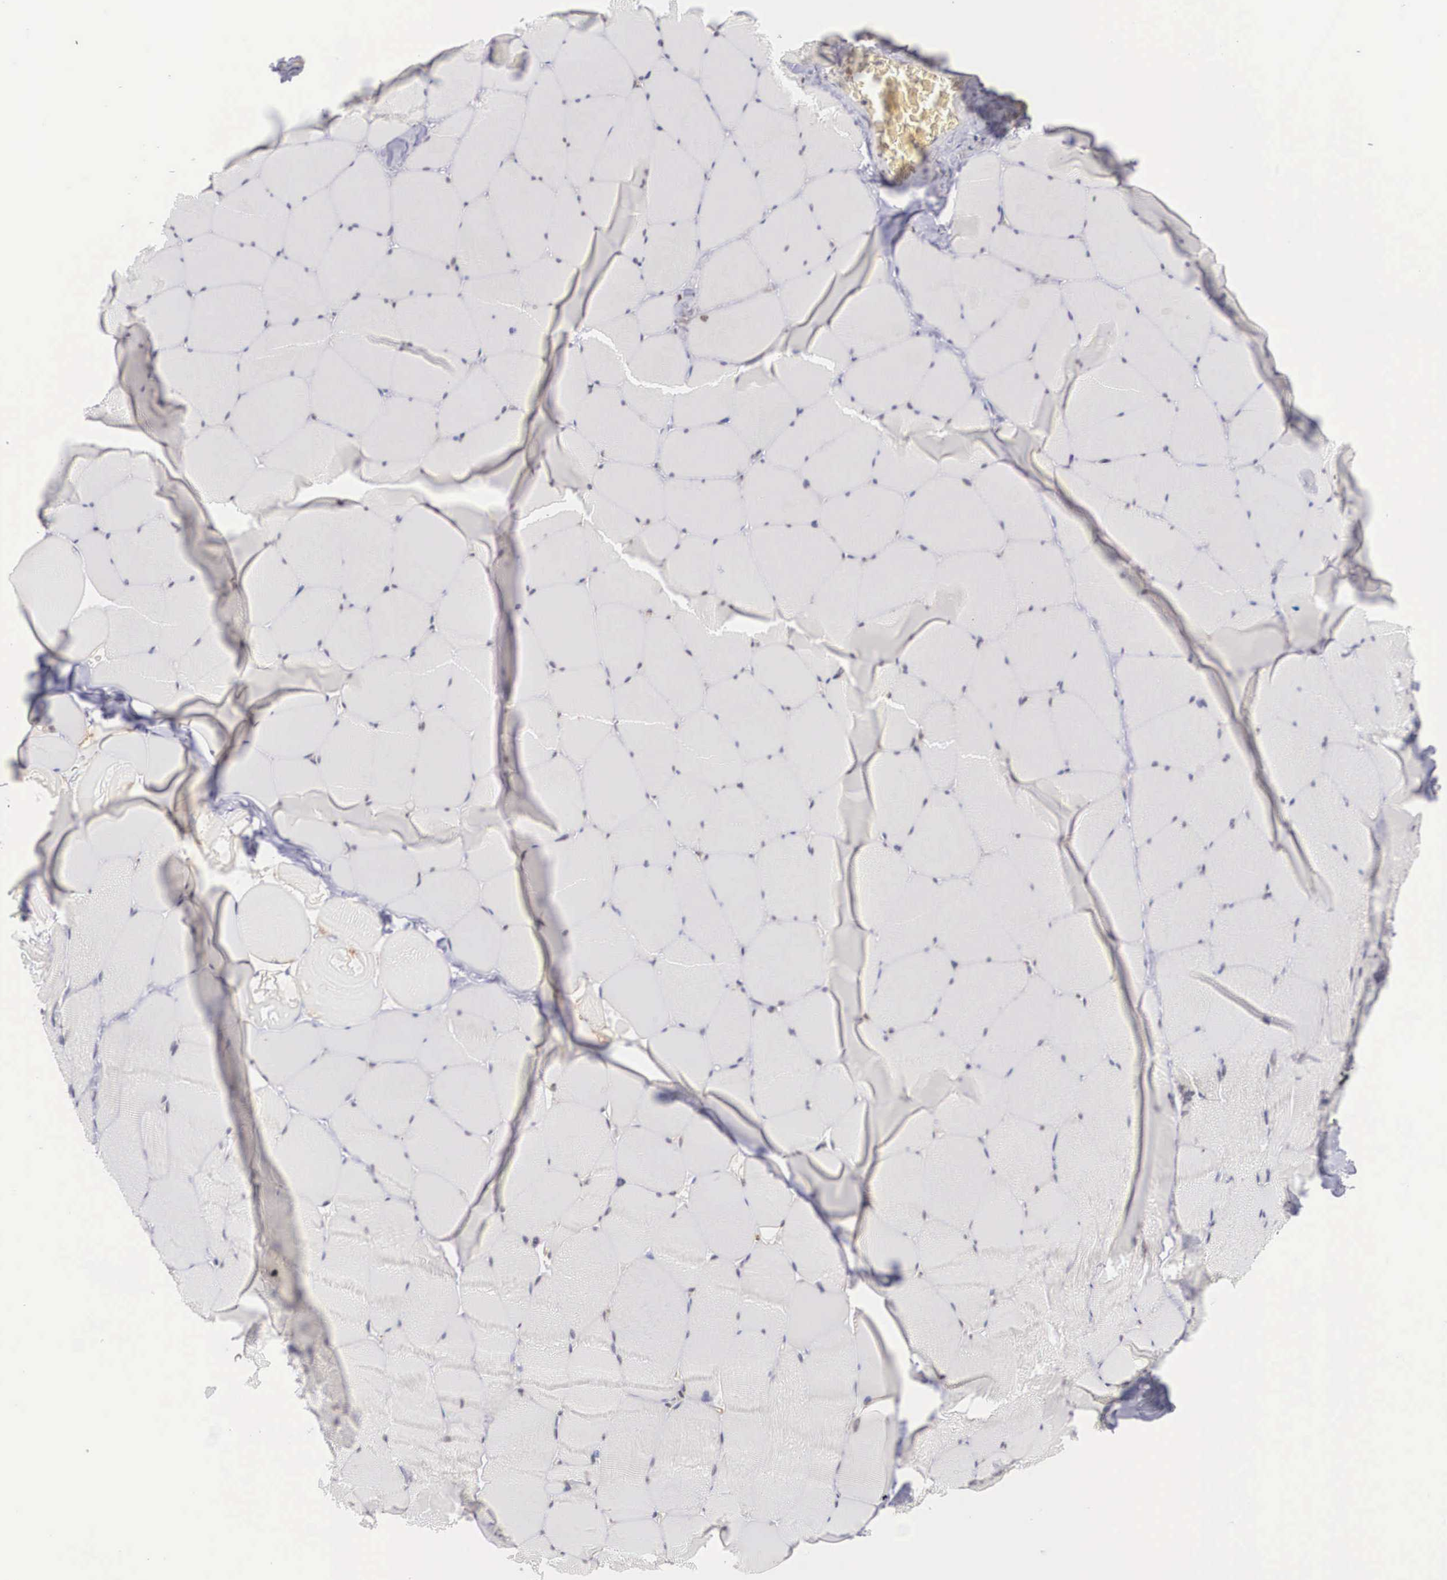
{"staining": {"intensity": "negative", "quantity": "none", "location": "none"}, "tissue": "skeletal muscle", "cell_type": "Myocytes", "image_type": "normal", "snomed": [{"axis": "morphology", "description": "Normal tissue, NOS"}, {"axis": "topography", "description": "Skeletal muscle"}, {"axis": "topography", "description": "Salivary gland"}], "caption": "Immunohistochemistry (IHC) histopathology image of normal skeletal muscle: skeletal muscle stained with DAB reveals no significant protein expression in myocytes. (Brightfield microscopy of DAB (3,3'-diaminobenzidine) immunohistochemistry (IHC) at high magnification).", "gene": "NR4A2", "patient": {"sex": "male", "age": 62}}